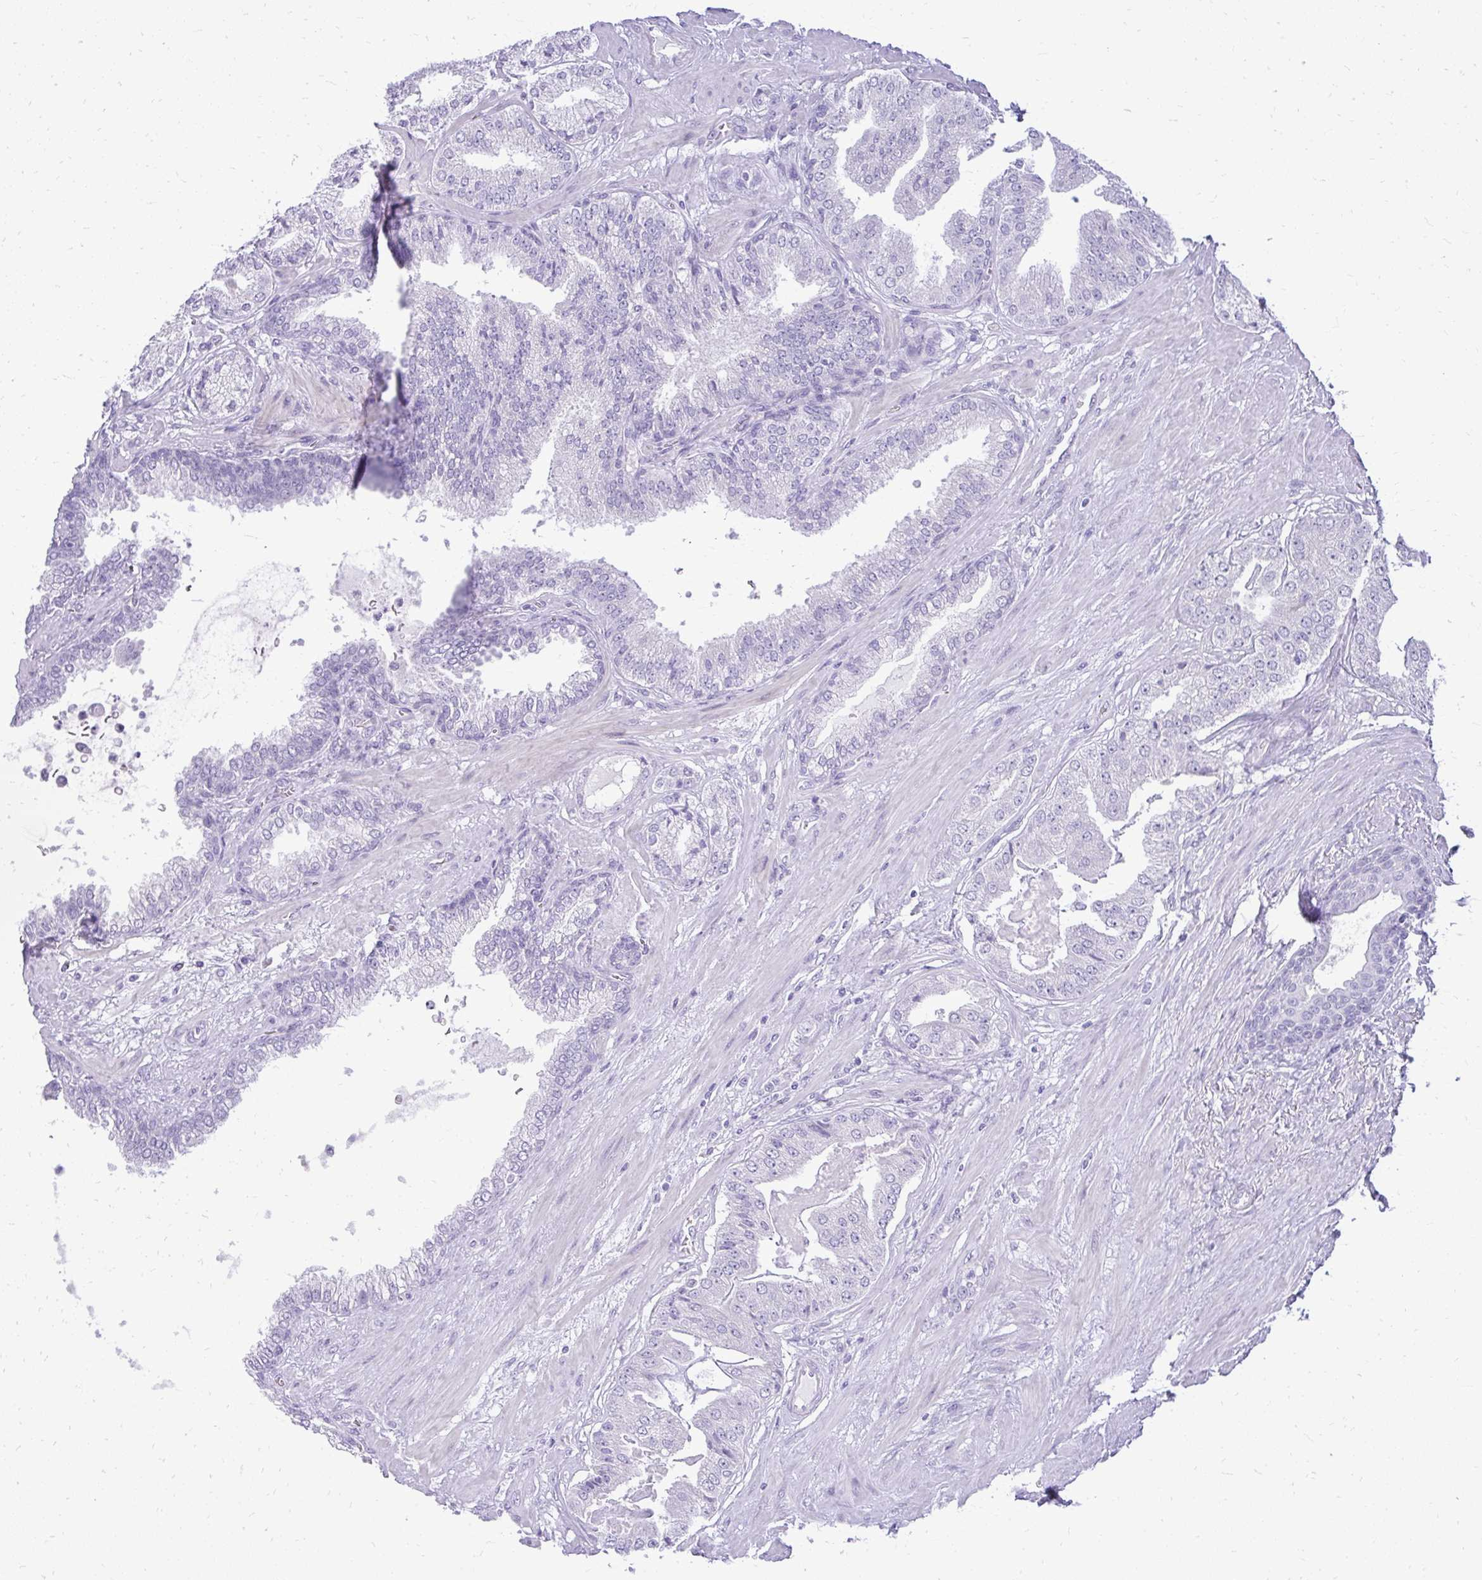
{"staining": {"intensity": "negative", "quantity": "none", "location": "none"}, "tissue": "prostate cancer", "cell_type": "Tumor cells", "image_type": "cancer", "snomed": [{"axis": "morphology", "description": "Adenocarcinoma, High grade"}, {"axis": "topography", "description": "Prostate"}], "caption": "This is a photomicrograph of immunohistochemistry staining of prostate cancer, which shows no positivity in tumor cells. Brightfield microscopy of IHC stained with DAB (brown) and hematoxylin (blue), captured at high magnification.", "gene": "PRAP1", "patient": {"sex": "male", "age": 63}}